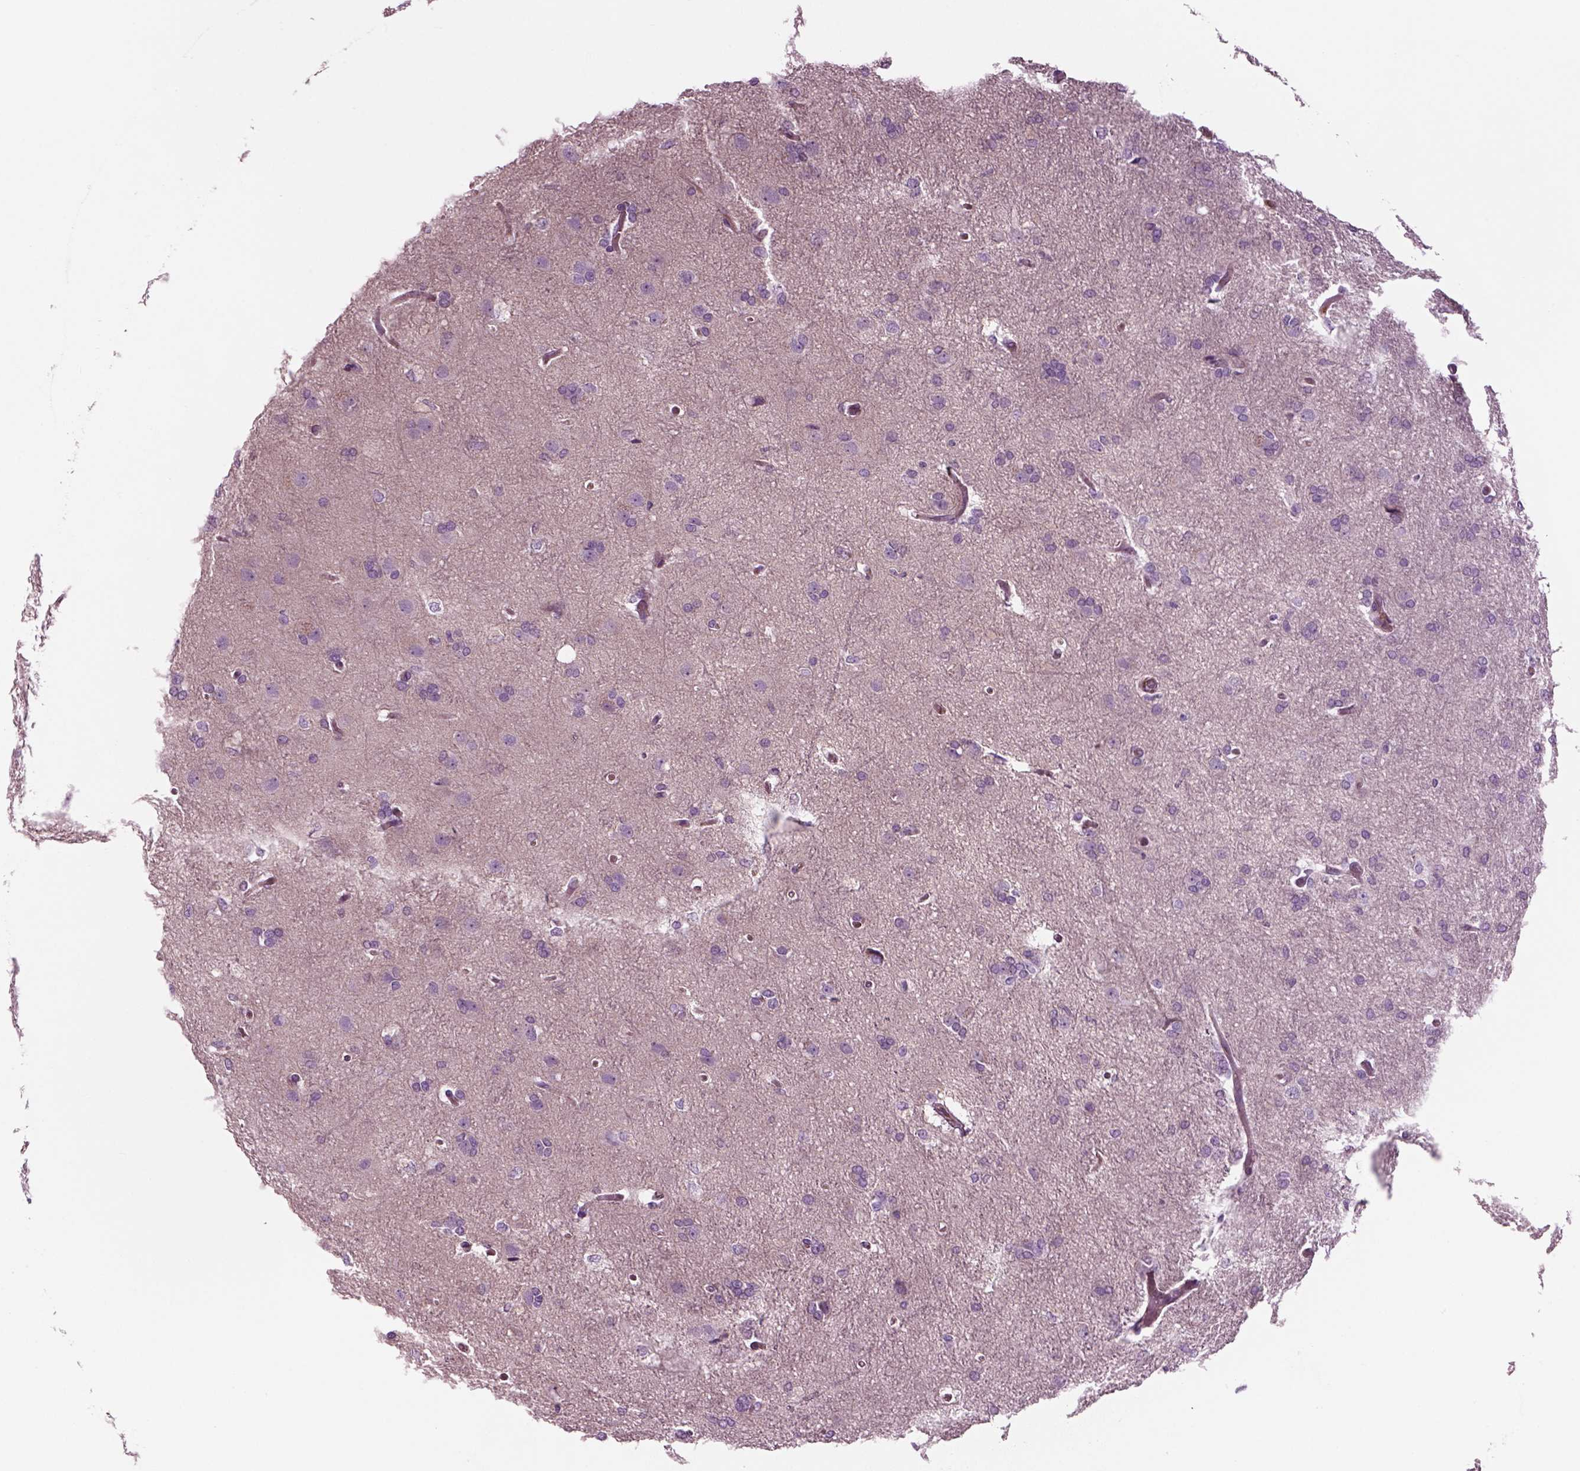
{"staining": {"intensity": "negative", "quantity": "none", "location": "none"}, "tissue": "glioma", "cell_type": "Tumor cells", "image_type": "cancer", "snomed": [{"axis": "morphology", "description": "Glioma, malignant, High grade"}, {"axis": "topography", "description": "Brain"}], "caption": "Glioma was stained to show a protein in brown. There is no significant staining in tumor cells.", "gene": "SLC2A3", "patient": {"sex": "male", "age": 68}}